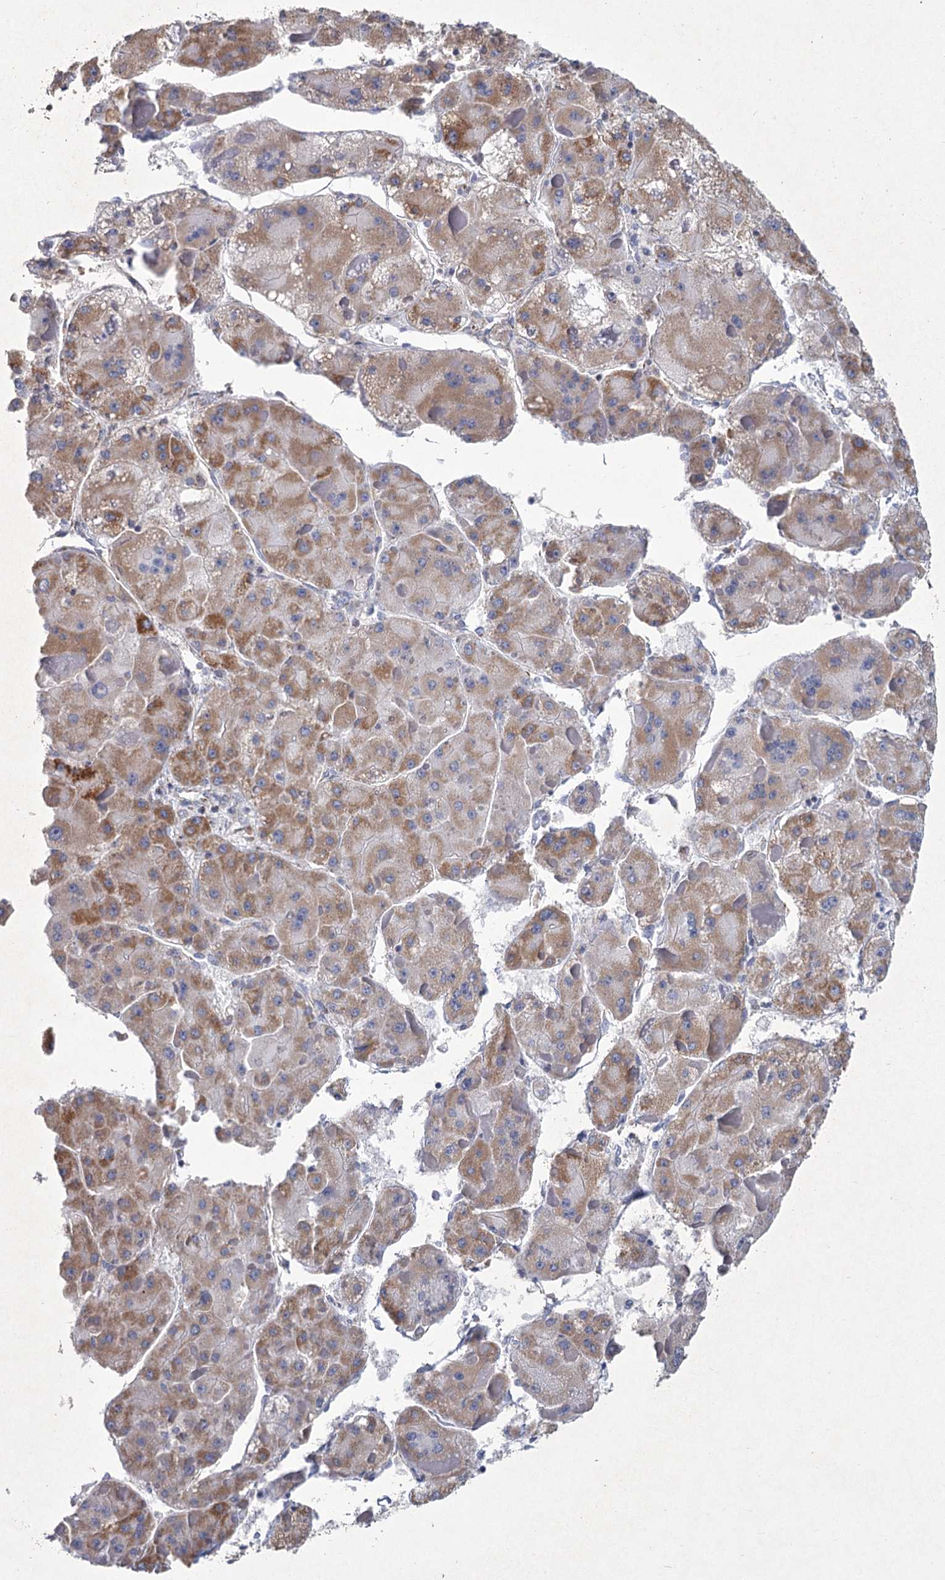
{"staining": {"intensity": "moderate", "quantity": ">75%", "location": "cytoplasmic/membranous"}, "tissue": "liver cancer", "cell_type": "Tumor cells", "image_type": "cancer", "snomed": [{"axis": "morphology", "description": "Carcinoma, Hepatocellular, NOS"}, {"axis": "topography", "description": "Liver"}], "caption": "Protein staining by immunohistochemistry reveals moderate cytoplasmic/membranous staining in approximately >75% of tumor cells in hepatocellular carcinoma (liver).", "gene": "NDUFC2", "patient": {"sex": "female", "age": 73}}